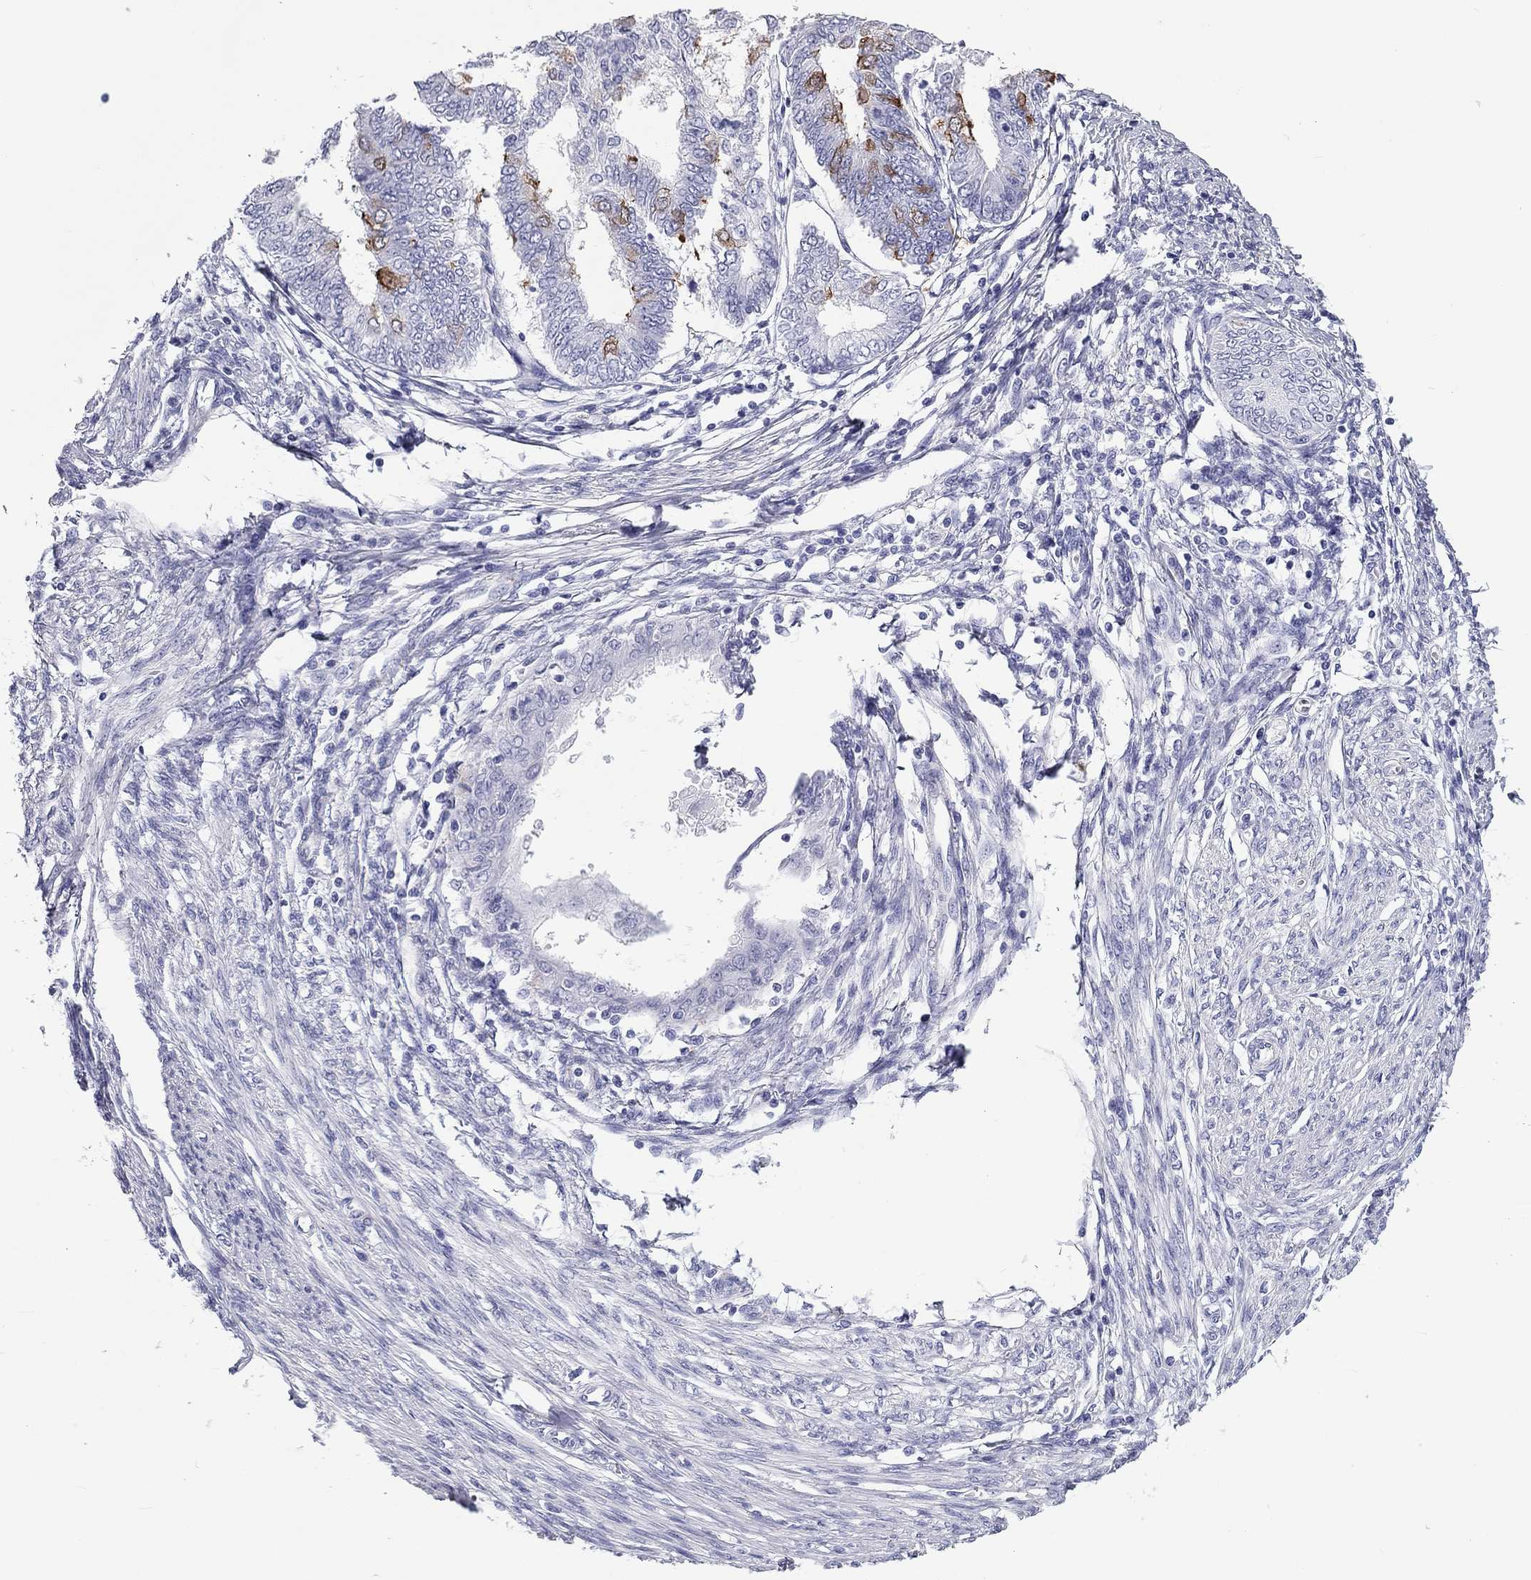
{"staining": {"intensity": "moderate", "quantity": "<25%", "location": "cytoplasmic/membranous"}, "tissue": "endometrial cancer", "cell_type": "Tumor cells", "image_type": "cancer", "snomed": [{"axis": "morphology", "description": "Adenocarcinoma, NOS"}, {"axis": "topography", "description": "Endometrium"}], "caption": "Tumor cells show low levels of moderate cytoplasmic/membranous positivity in about <25% of cells in human endometrial adenocarcinoma. Nuclei are stained in blue.", "gene": "DNALI1", "patient": {"sex": "female", "age": 68}}